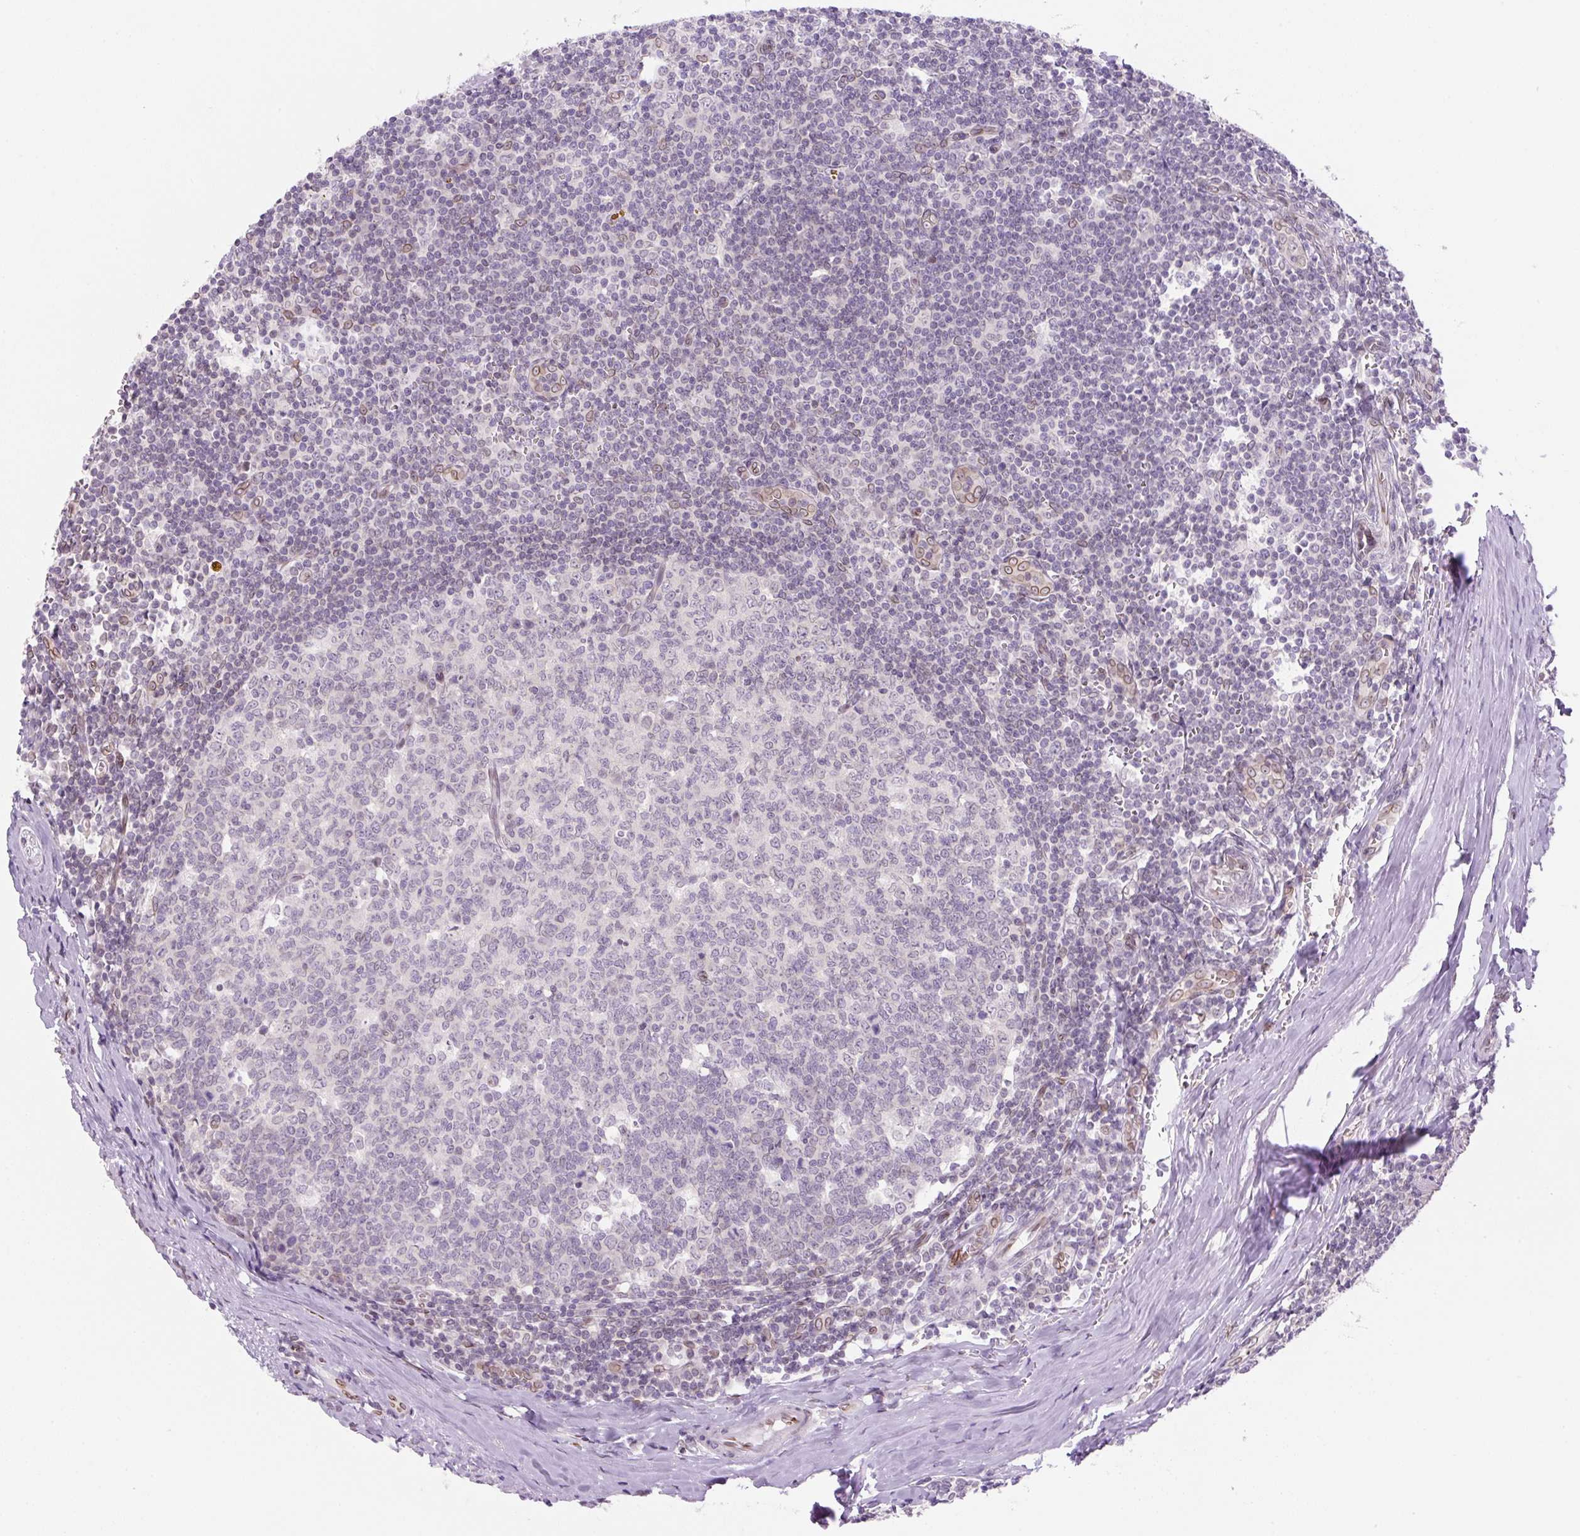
{"staining": {"intensity": "negative", "quantity": "none", "location": "none"}, "tissue": "tonsil", "cell_type": "Germinal center cells", "image_type": "normal", "snomed": [{"axis": "morphology", "description": "Normal tissue, NOS"}, {"axis": "topography", "description": "Tonsil"}], "caption": "Immunohistochemical staining of benign tonsil demonstrates no significant expression in germinal center cells. Nuclei are stained in blue.", "gene": "SYNE3", "patient": {"sex": "male", "age": 27}}